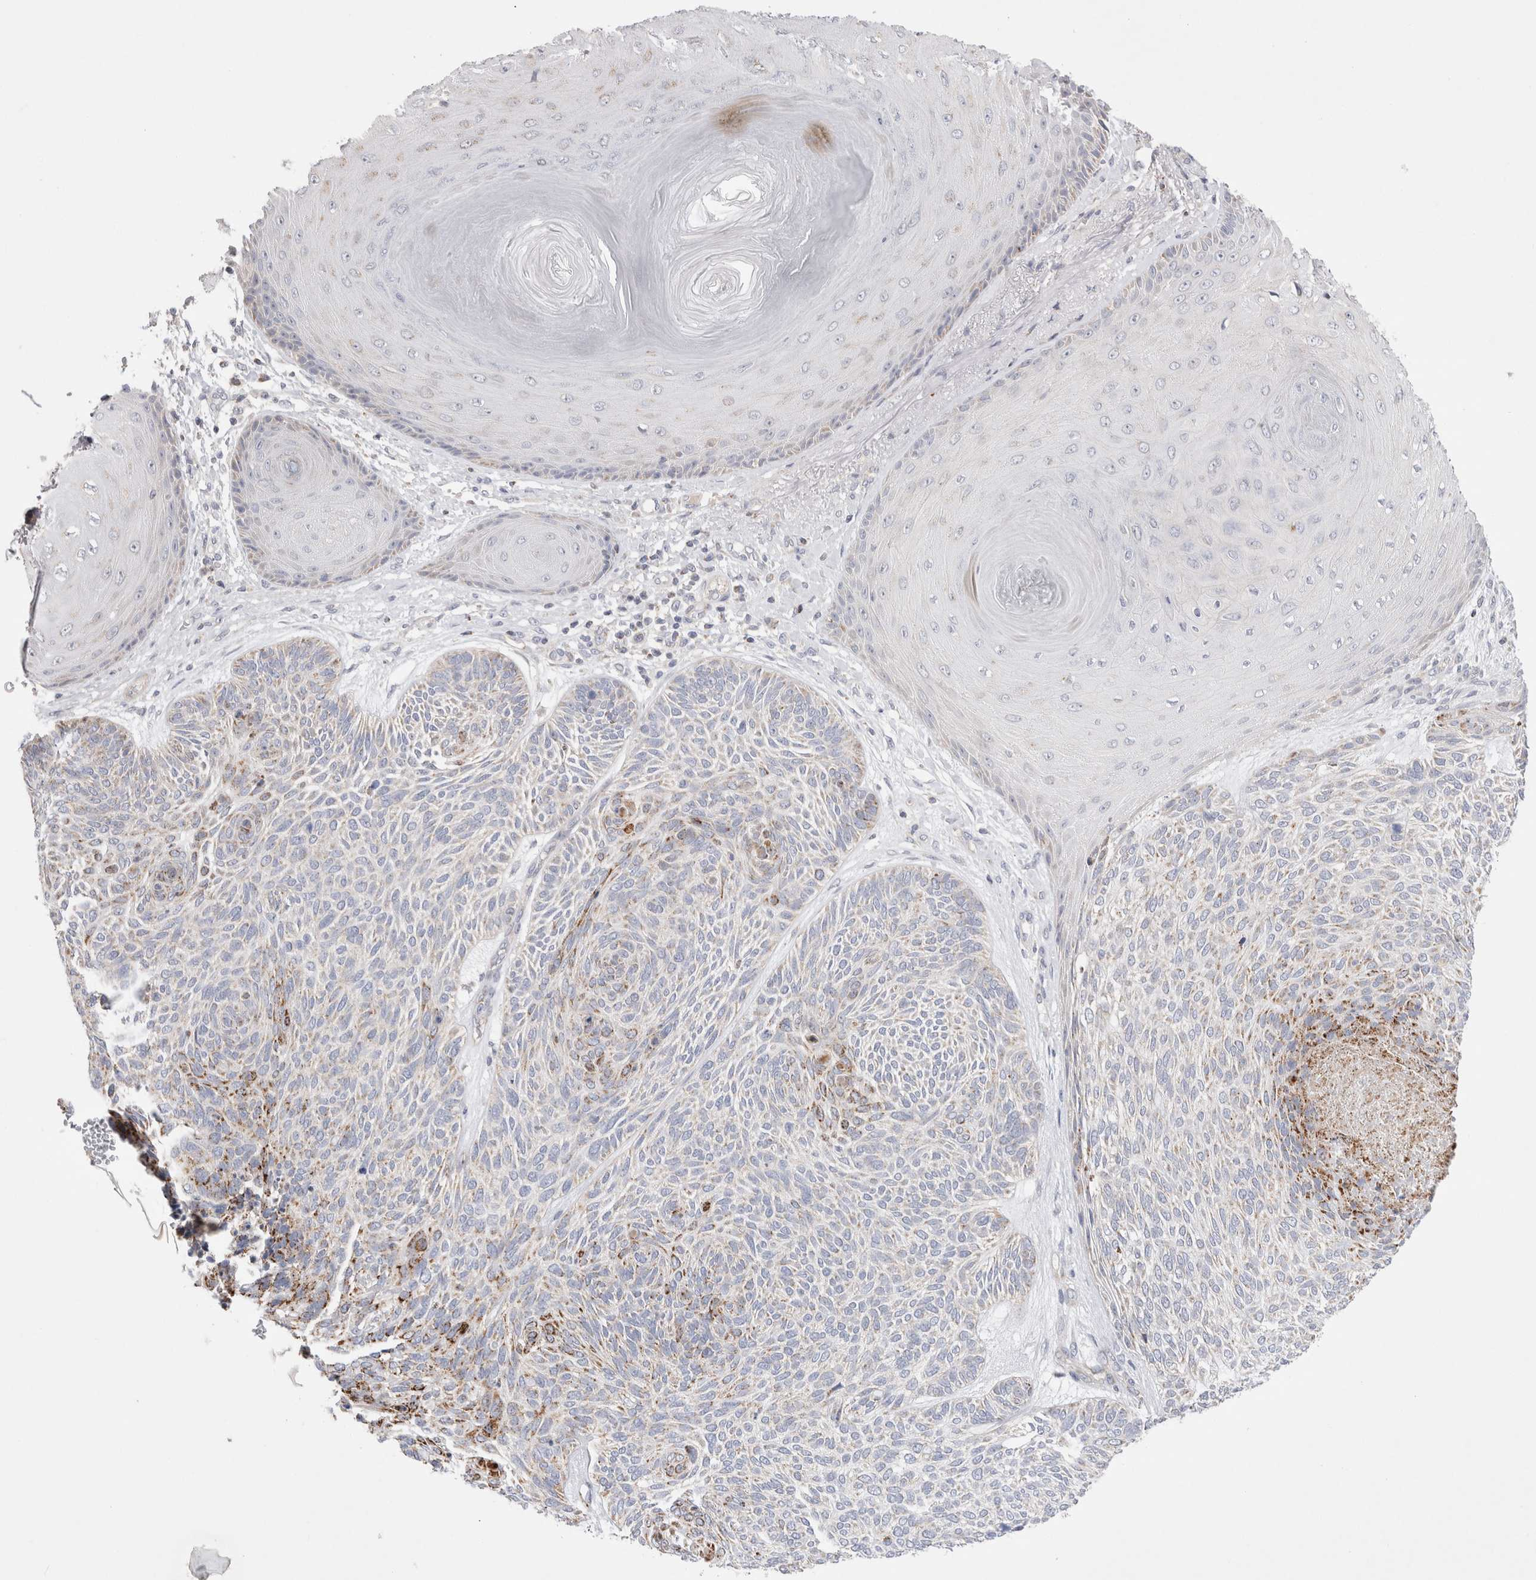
{"staining": {"intensity": "moderate", "quantity": "<25%", "location": "cytoplasmic/membranous"}, "tissue": "skin cancer", "cell_type": "Tumor cells", "image_type": "cancer", "snomed": [{"axis": "morphology", "description": "Basal cell carcinoma"}, {"axis": "topography", "description": "Skin"}], "caption": "Moderate cytoplasmic/membranous staining is appreciated in approximately <25% of tumor cells in skin basal cell carcinoma.", "gene": "CHADL", "patient": {"sex": "male", "age": 55}}